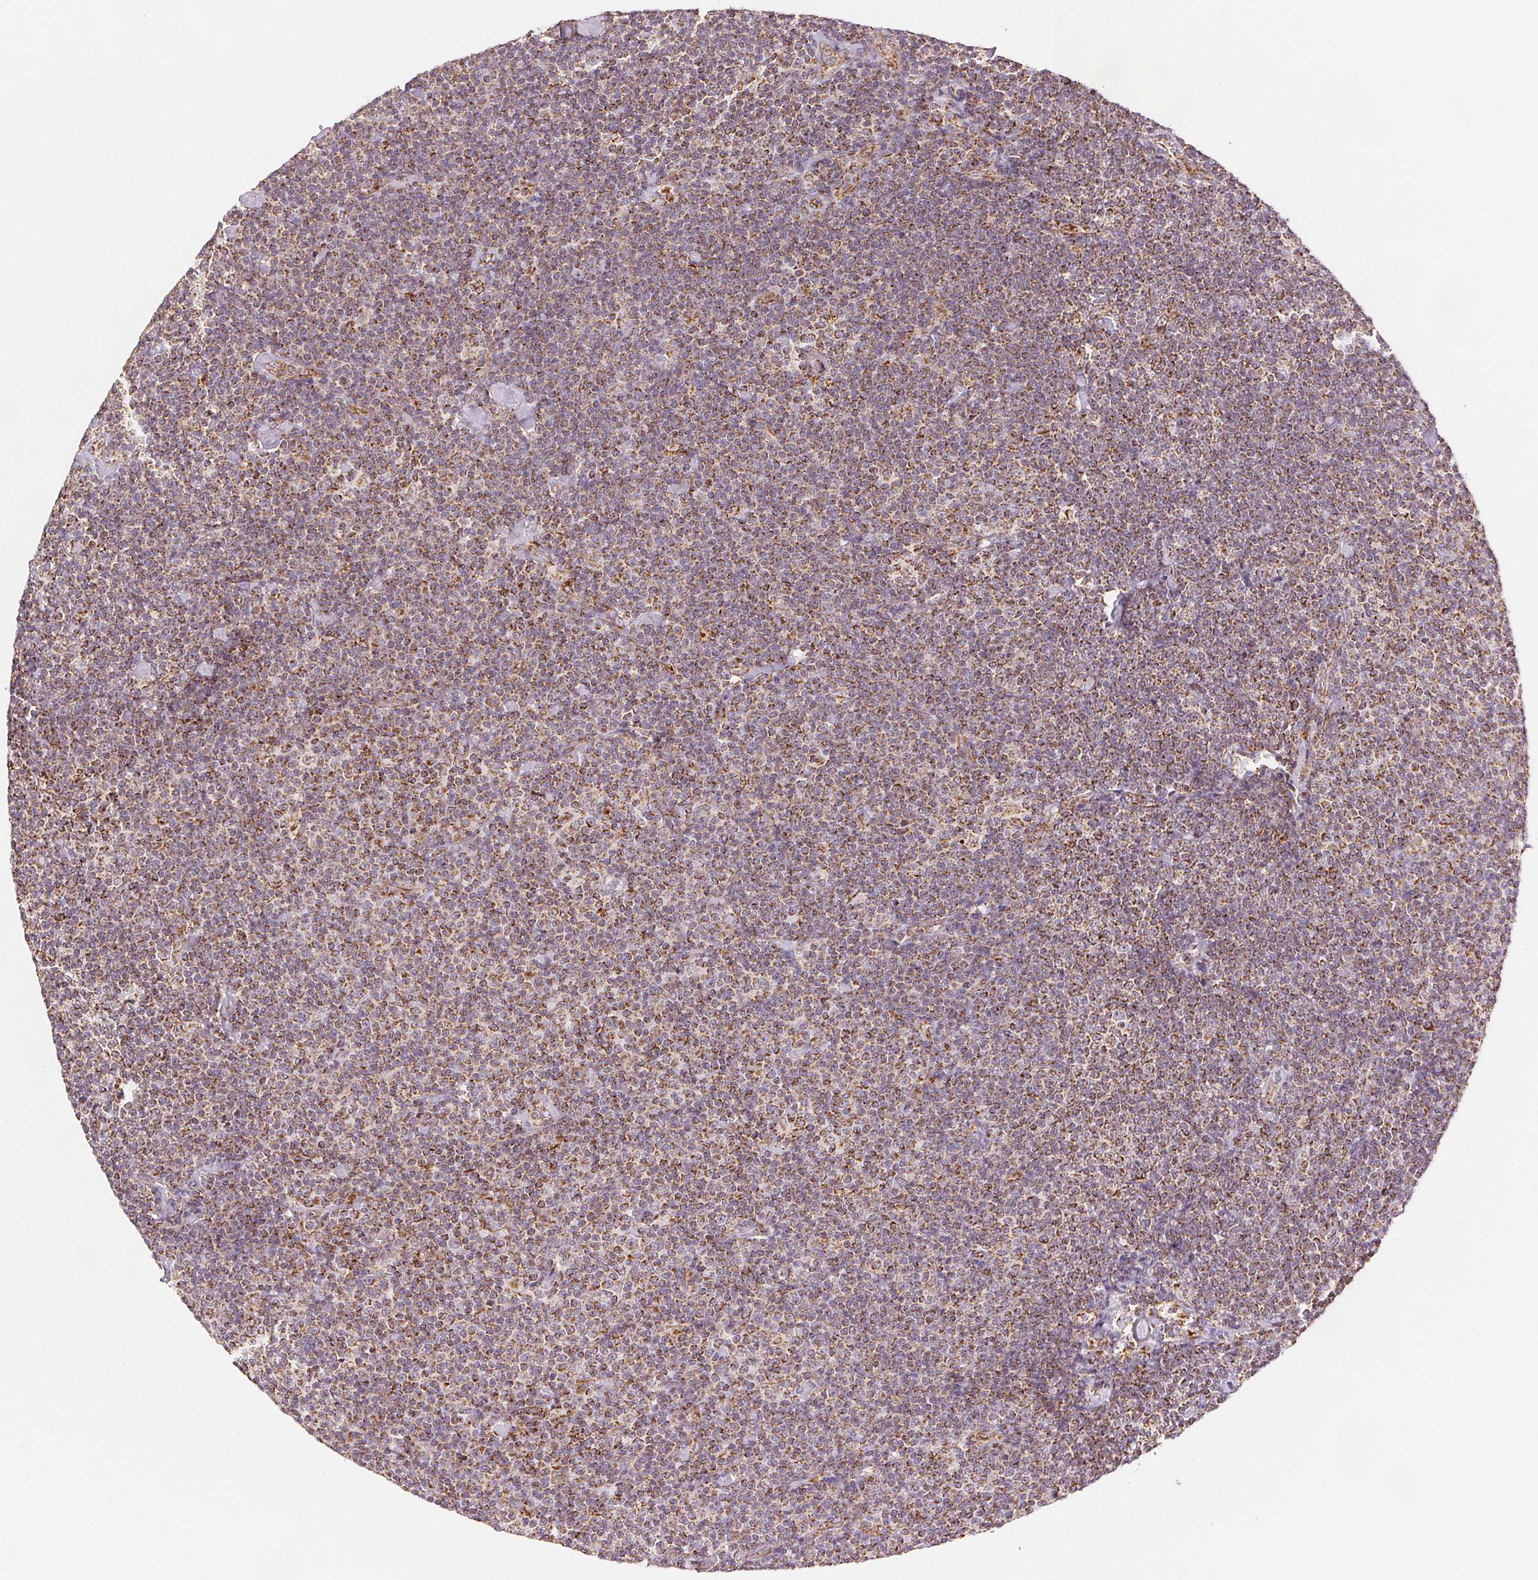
{"staining": {"intensity": "strong", "quantity": "25%-75%", "location": "cytoplasmic/membranous"}, "tissue": "lymphoma", "cell_type": "Tumor cells", "image_type": "cancer", "snomed": [{"axis": "morphology", "description": "Malignant lymphoma, non-Hodgkin's type, Low grade"}, {"axis": "topography", "description": "Lymph node"}], "caption": "Immunohistochemical staining of lymphoma exhibits strong cytoplasmic/membranous protein staining in about 25%-75% of tumor cells.", "gene": "SDHB", "patient": {"sex": "male", "age": 81}}